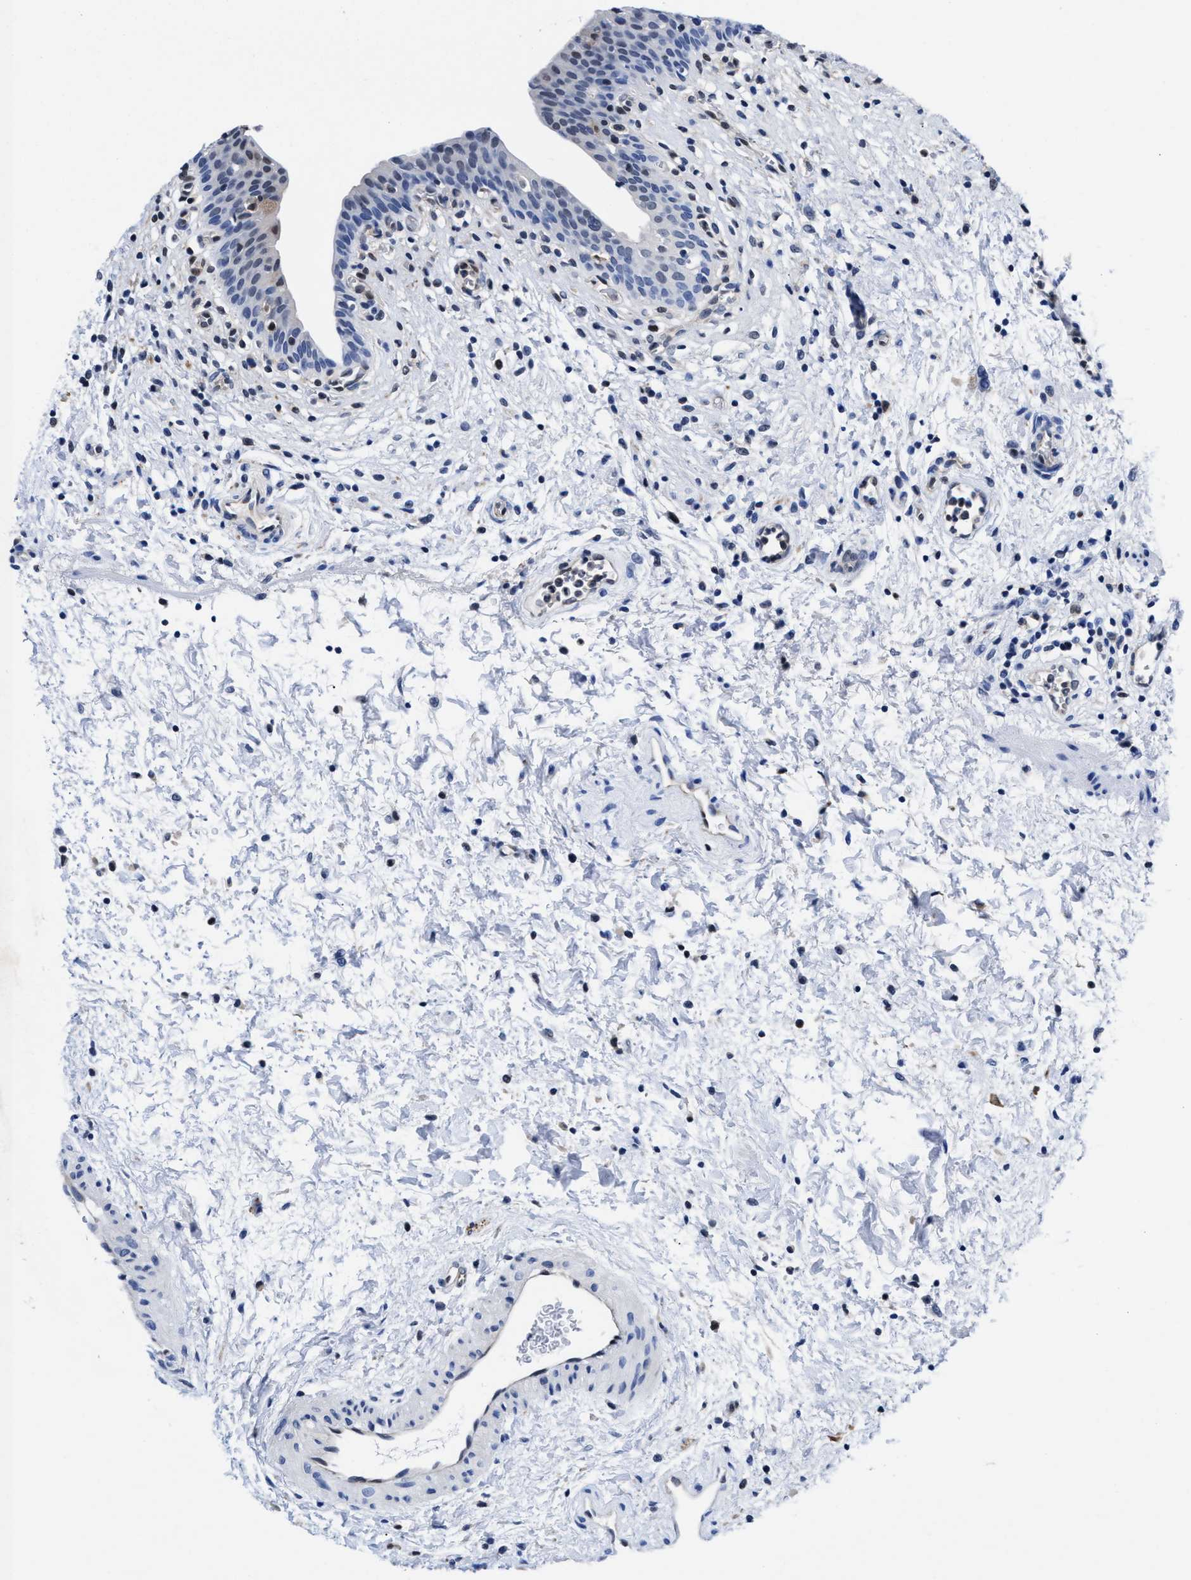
{"staining": {"intensity": "moderate", "quantity": "<25%", "location": "nuclear"}, "tissue": "urinary bladder", "cell_type": "Urothelial cells", "image_type": "normal", "snomed": [{"axis": "morphology", "description": "Normal tissue, NOS"}, {"axis": "topography", "description": "Urinary bladder"}], "caption": "Protein expression analysis of unremarkable urinary bladder exhibits moderate nuclear positivity in about <25% of urothelial cells.", "gene": "ACLY", "patient": {"sex": "male", "age": 37}}